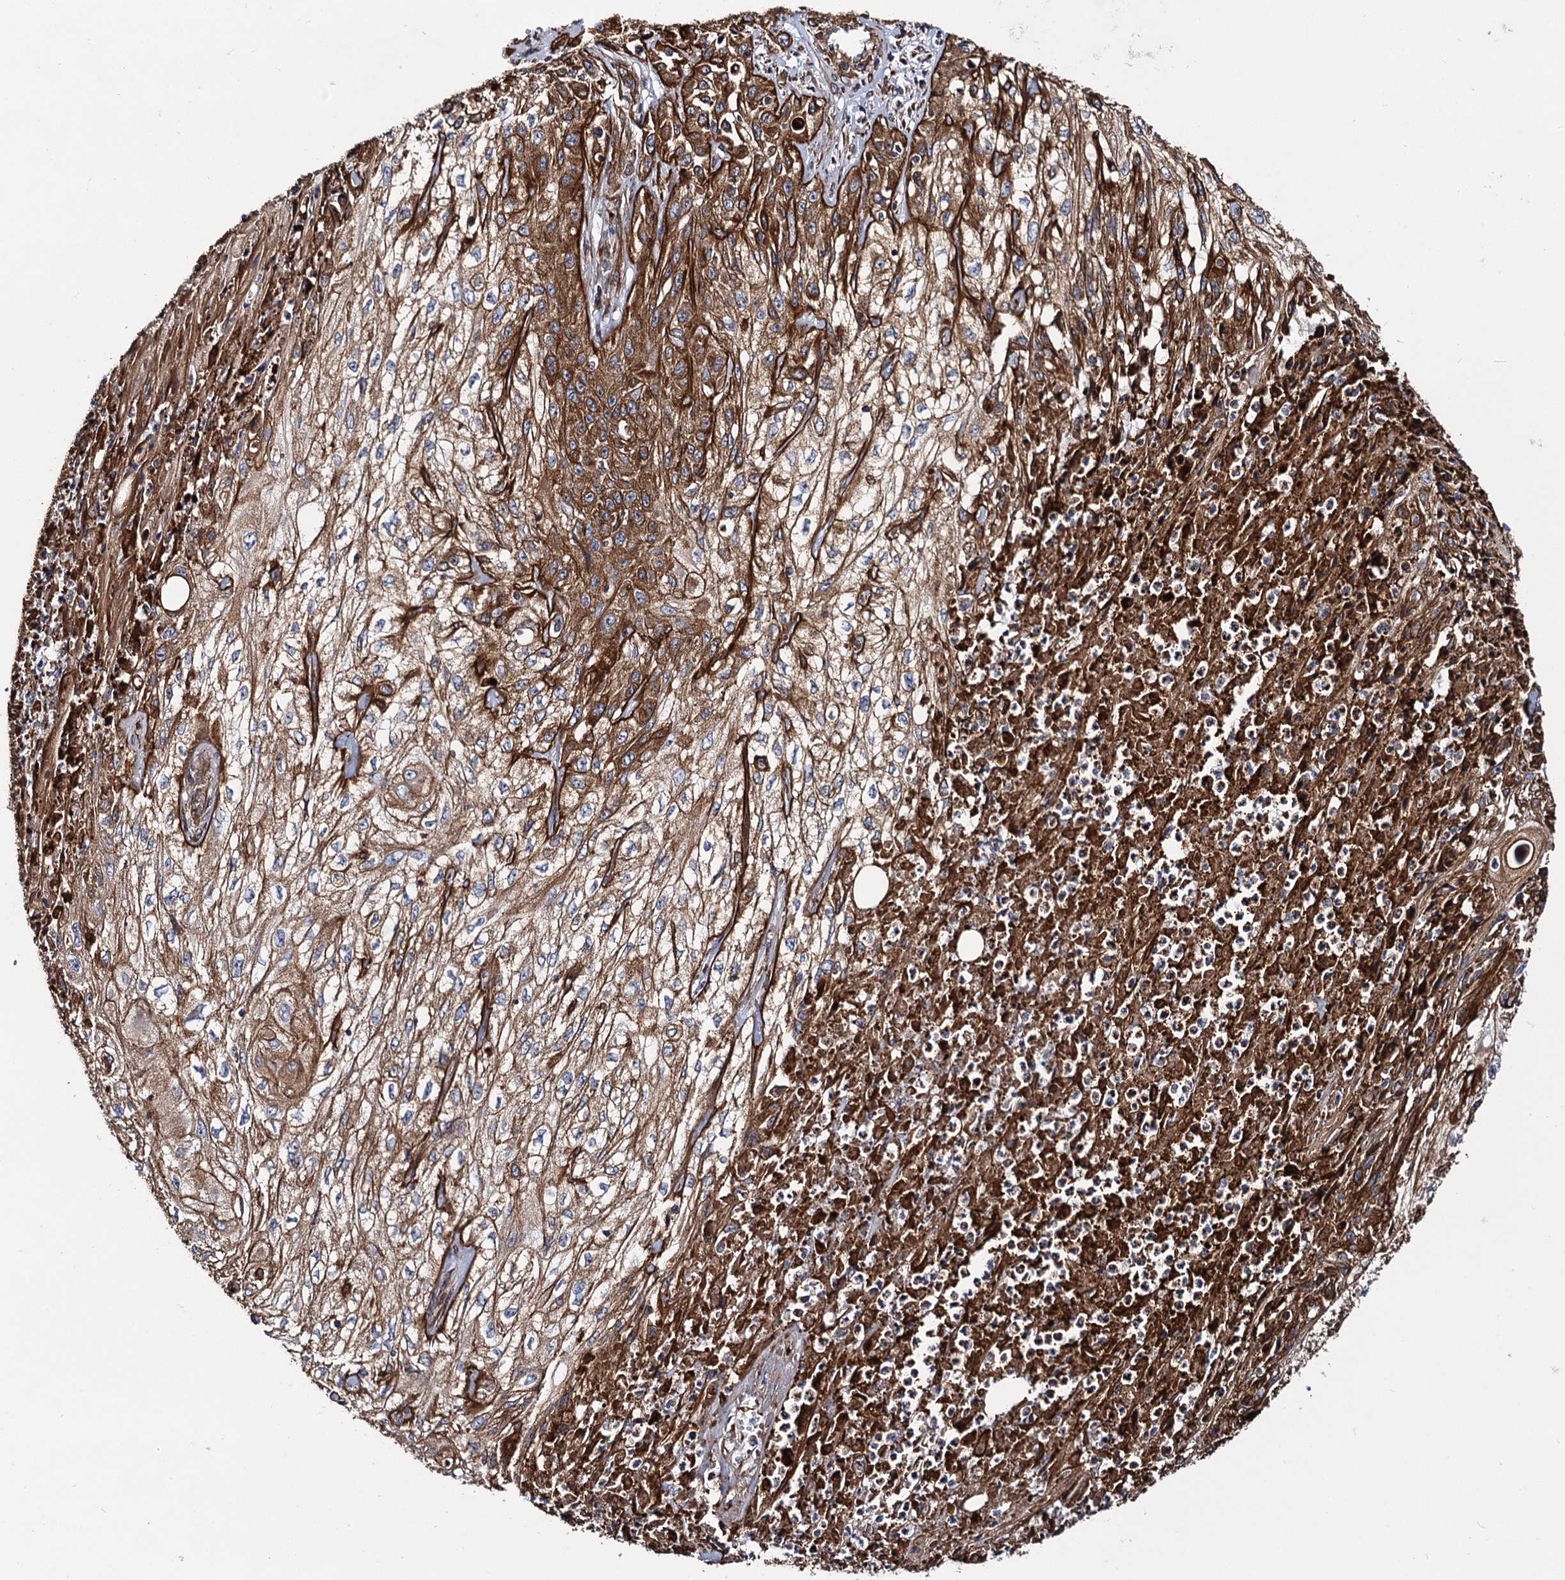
{"staining": {"intensity": "strong", "quantity": ">75%", "location": "cytoplasmic/membranous"}, "tissue": "skin cancer", "cell_type": "Tumor cells", "image_type": "cancer", "snomed": [{"axis": "morphology", "description": "Squamous cell carcinoma, NOS"}, {"axis": "morphology", "description": "Squamous cell carcinoma, metastatic, NOS"}, {"axis": "topography", "description": "Skin"}, {"axis": "topography", "description": "Lymph node"}], "caption": "Tumor cells demonstrate strong cytoplasmic/membranous staining in approximately >75% of cells in skin cancer. The protein is shown in brown color, while the nuclei are stained blue.", "gene": "CIP2A", "patient": {"sex": "male", "age": 75}}